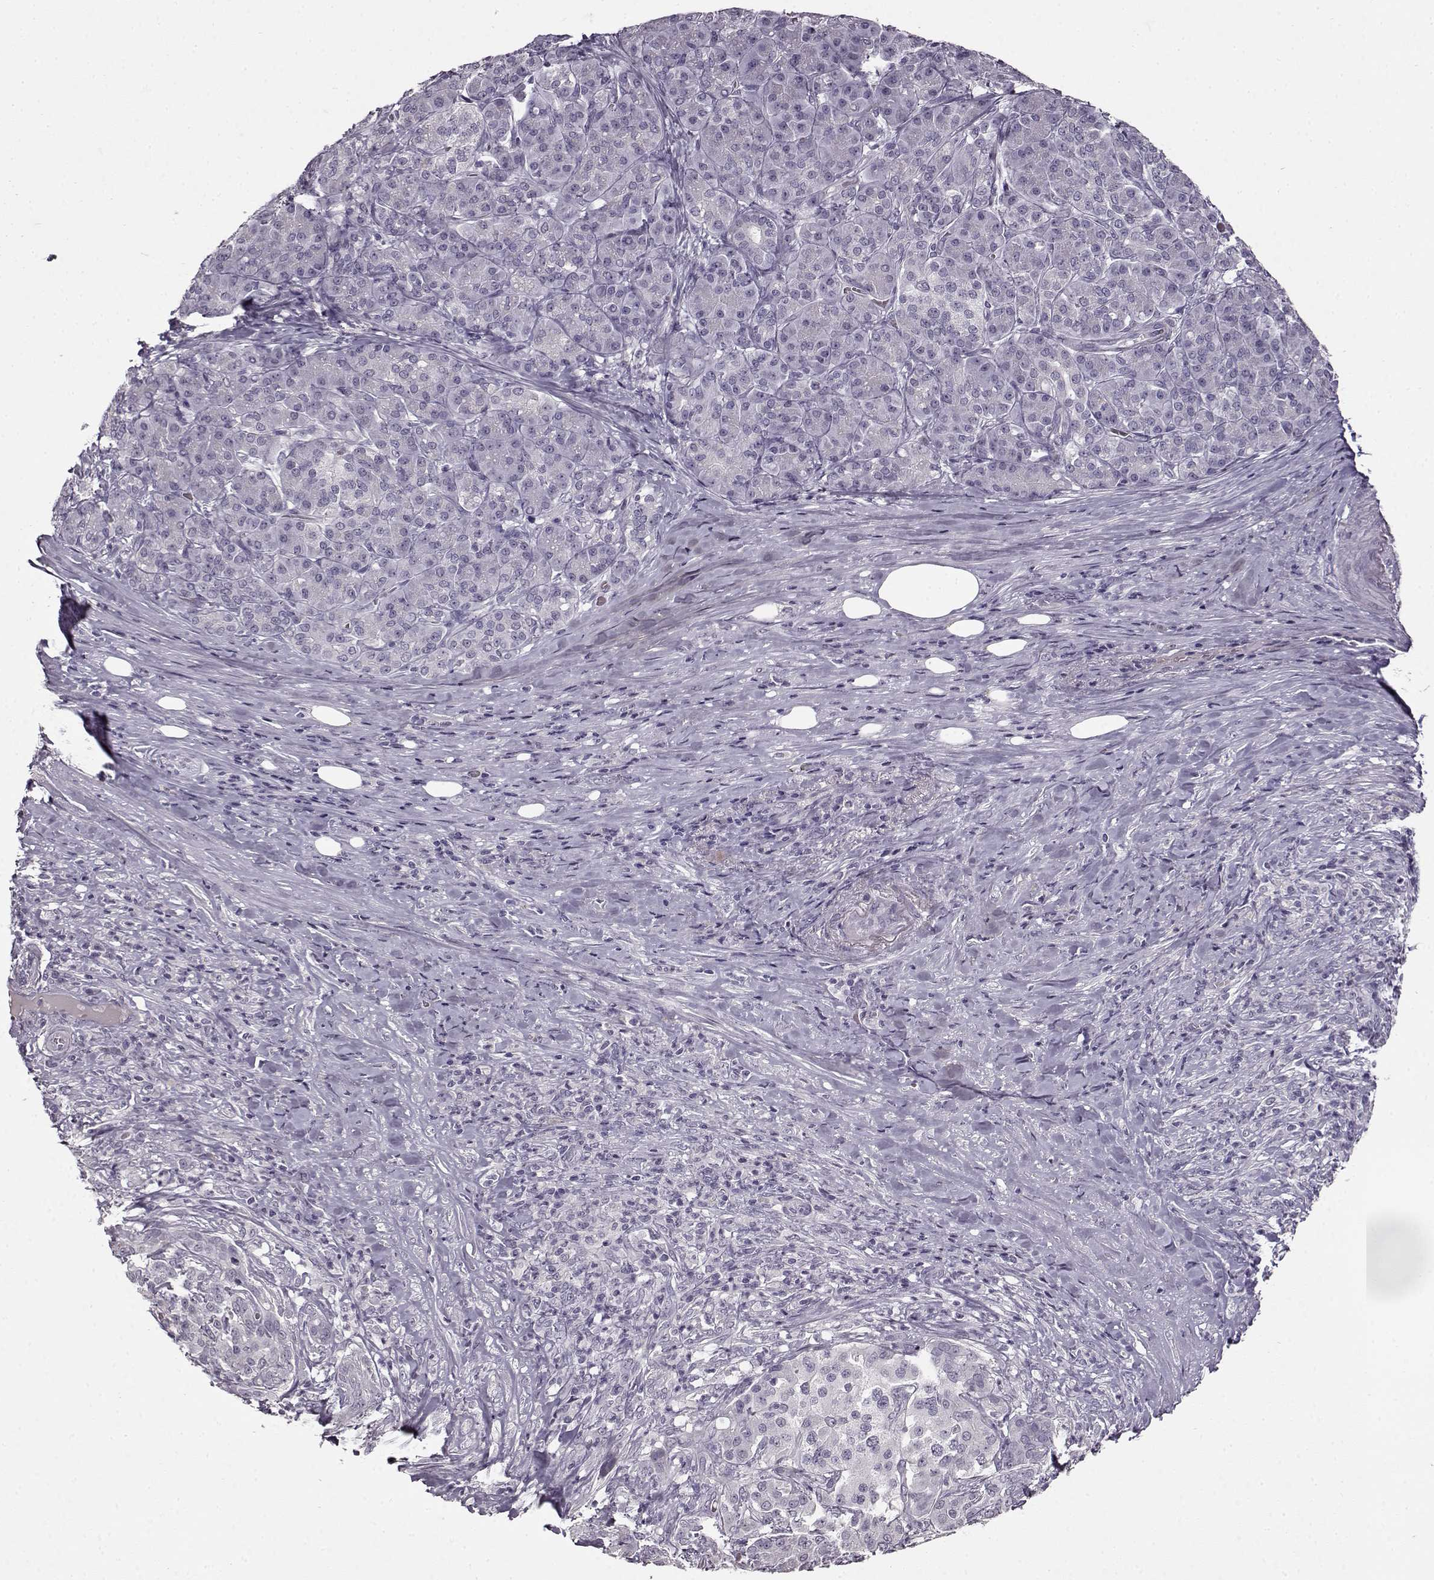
{"staining": {"intensity": "negative", "quantity": "none", "location": "none"}, "tissue": "pancreatic cancer", "cell_type": "Tumor cells", "image_type": "cancer", "snomed": [{"axis": "morphology", "description": "Normal tissue, NOS"}, {"axis": "morphology", "description": "Inflammation, NOS"}, {"axis": "morphology", "description": "Adenocarcinoma, NOS"}, {"axis": "topography", "description": "Pancreas"}], "caption": "This micrograph is of pancreatic adenocarcinoma stained with immunohistochemistry (IHC) to label a protein in brown with the nuclei are counter-stained blue. There is no staining in tumor cells.", "gene": "FSHB", "patient": {"sex": "male", "age": 57}}